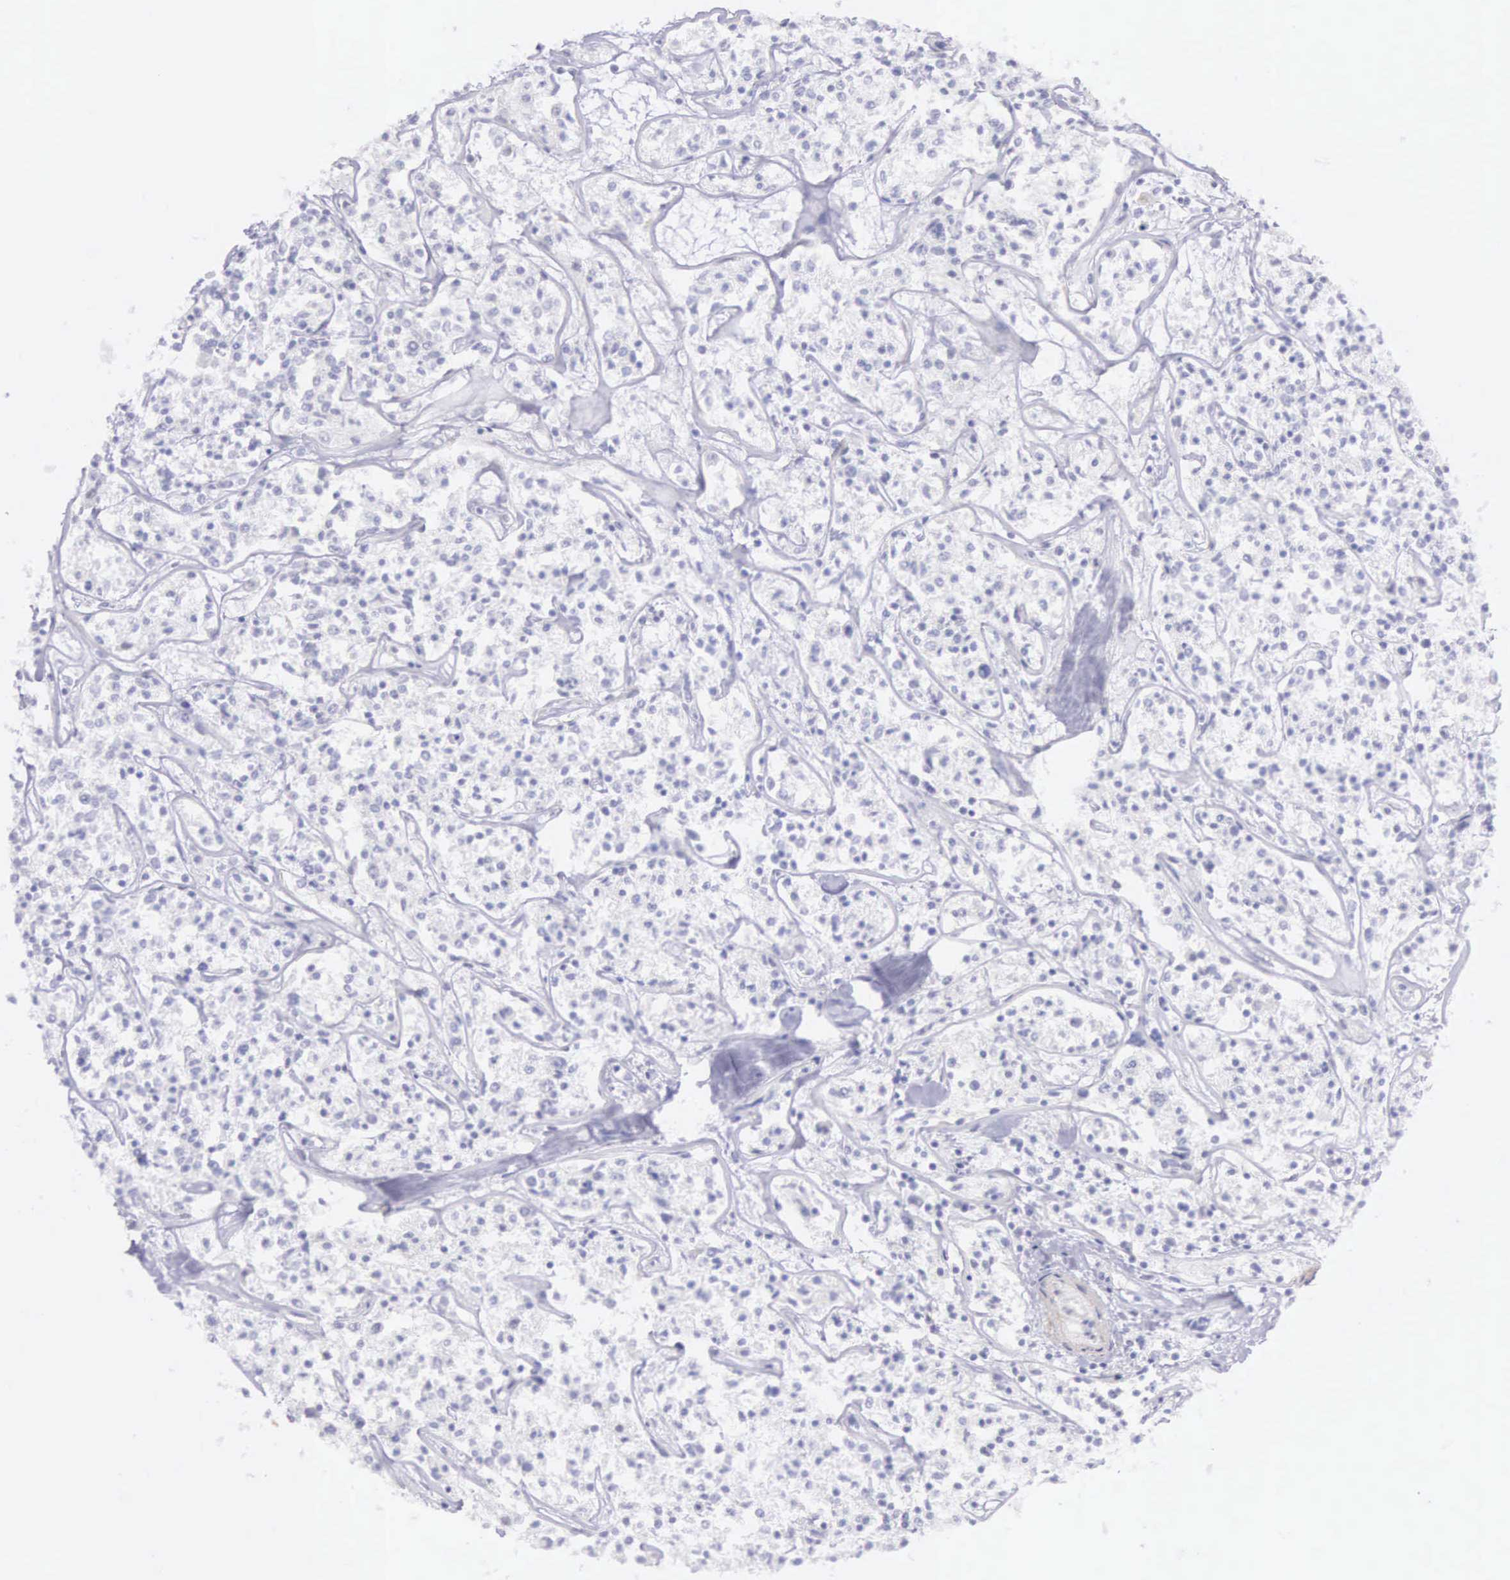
{"staining": {"intensity": "negative", "quantity": "none", "location": "none"}, "tissue": "lymphoma", "cell_type": "Tumor cells", "image_type": "cancer", "snomed": [{"axis": "morphology", "description": "Malignant lymphoma, non-Hodgkin's type, Low grade"}, {"axis": "topography", "description": "Small intestine"}], "caption": "IHC of low-grade malignant lymphoma, non-Hodgkin's type demonstrates no positivity in tumor cells.", "gene": "ARFGAP3", "patient": {"sex": "female", "age": 59}}